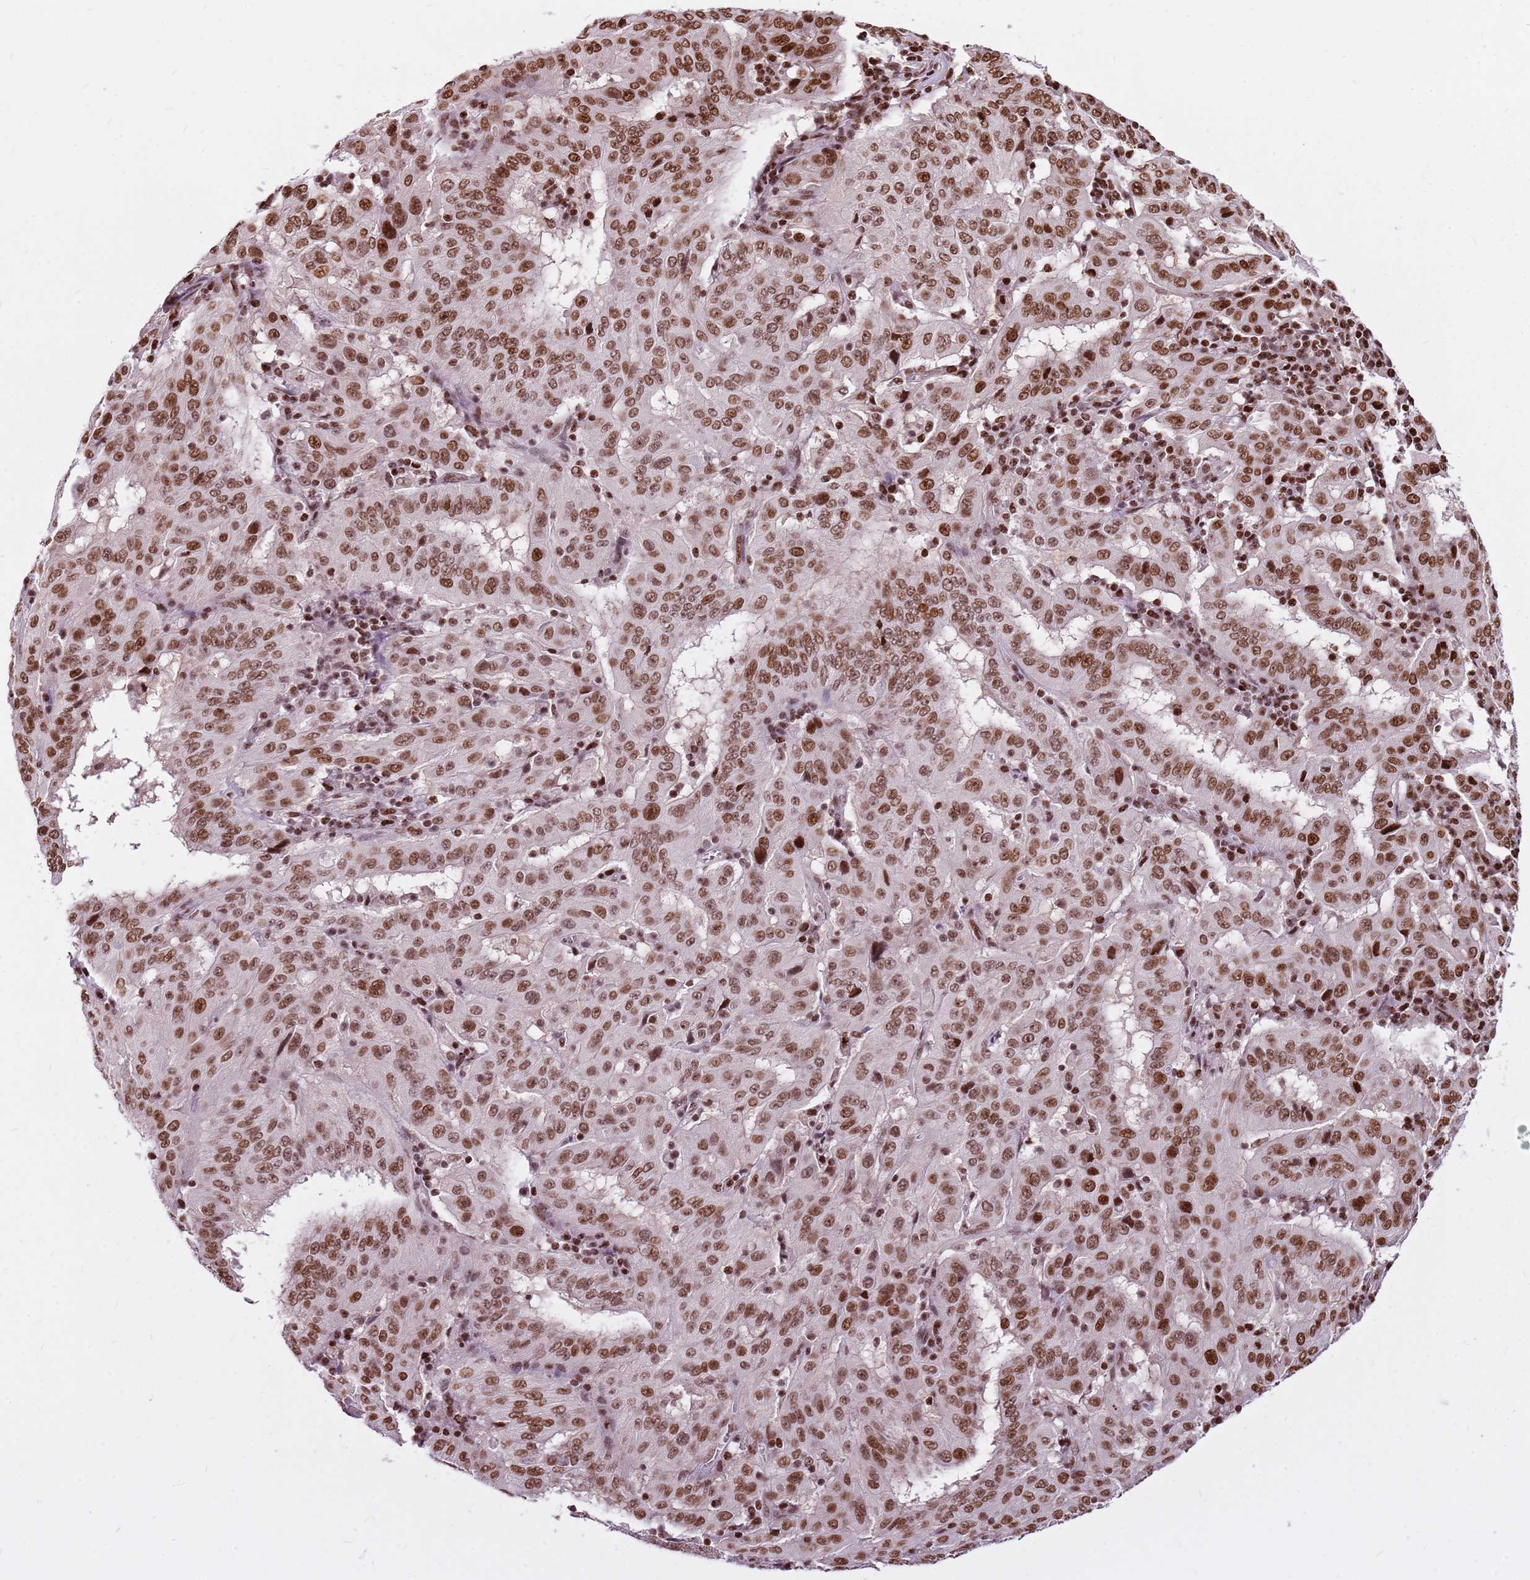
{"staining": {"intensity": "moderate", "quantity": ">75%", "location": "nuclear"}, "tissue": "pancreatic cancer", "cell_type": "Tumor cells", "image_type": "cancer", "snomed": [{"axis": "morphology", "description": "Adenocarcinoma, NOS"}, {"axis": "topography", "description": "Pancreas"}], "caption": "Immunohistochemistry image of human pancreatic cancer stained for a protein (brown), which shows medium levels of moderate nuclear positivity in approximately >75% of tumor cells.", "gene": "WASHC4", "patient": {"sex": "male", "age": 63}}